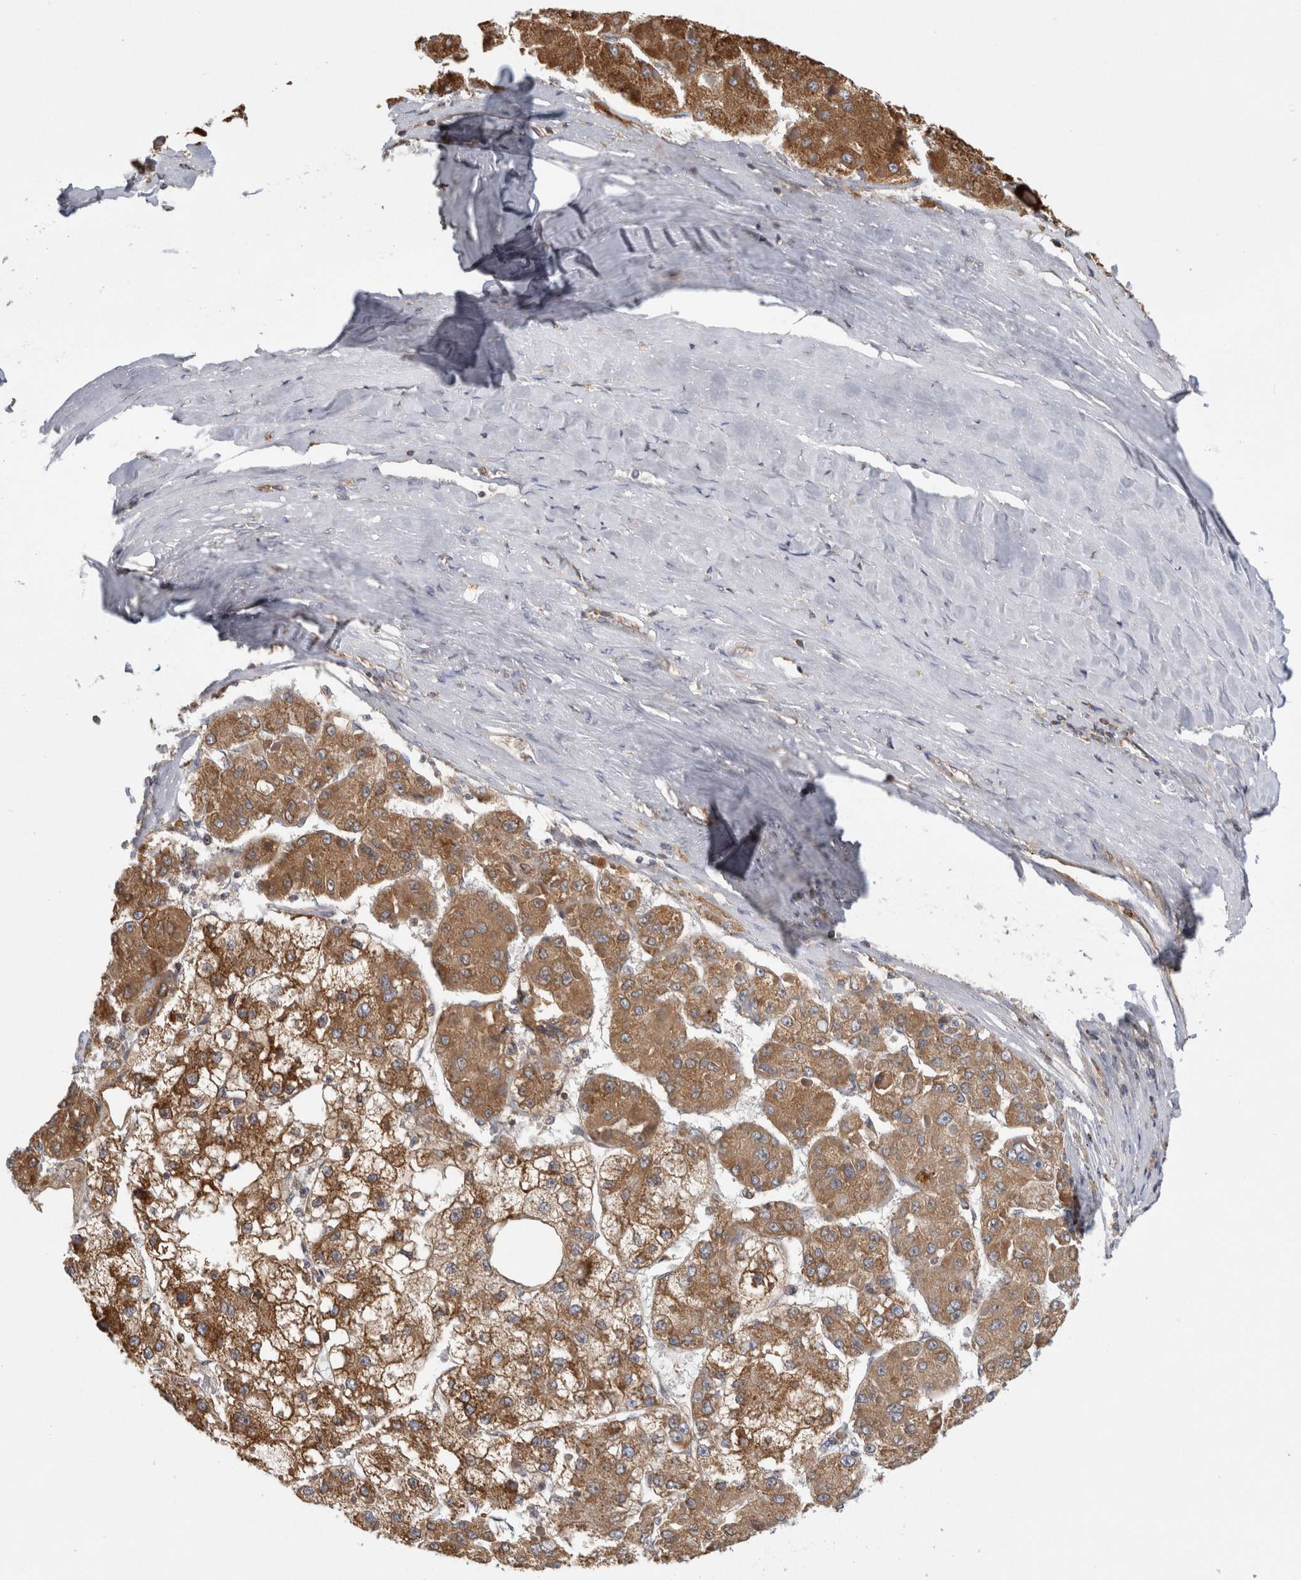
{"staining": {"intensity": "moderate", "quantity": ">75%", "location": "cytoplasmic/membranous"}, "tissue": "liver cancer", "cell_type": "Tumor cells", "image_type": "cancer", "snomed": [{"axis": "morphology", "description": "Carcinoma, Hepatocellular, NOS"}, {"axis": "topography", "description": "Liver"}], "caption": "Liver cancer was stained to show a protein in brown. There is medium levels of moderate cytoplasmic/membranous expression in approximately >75% of tumor cells.", "gene": "GRIK2", "patient": {"sex": "female", "age": 73}}